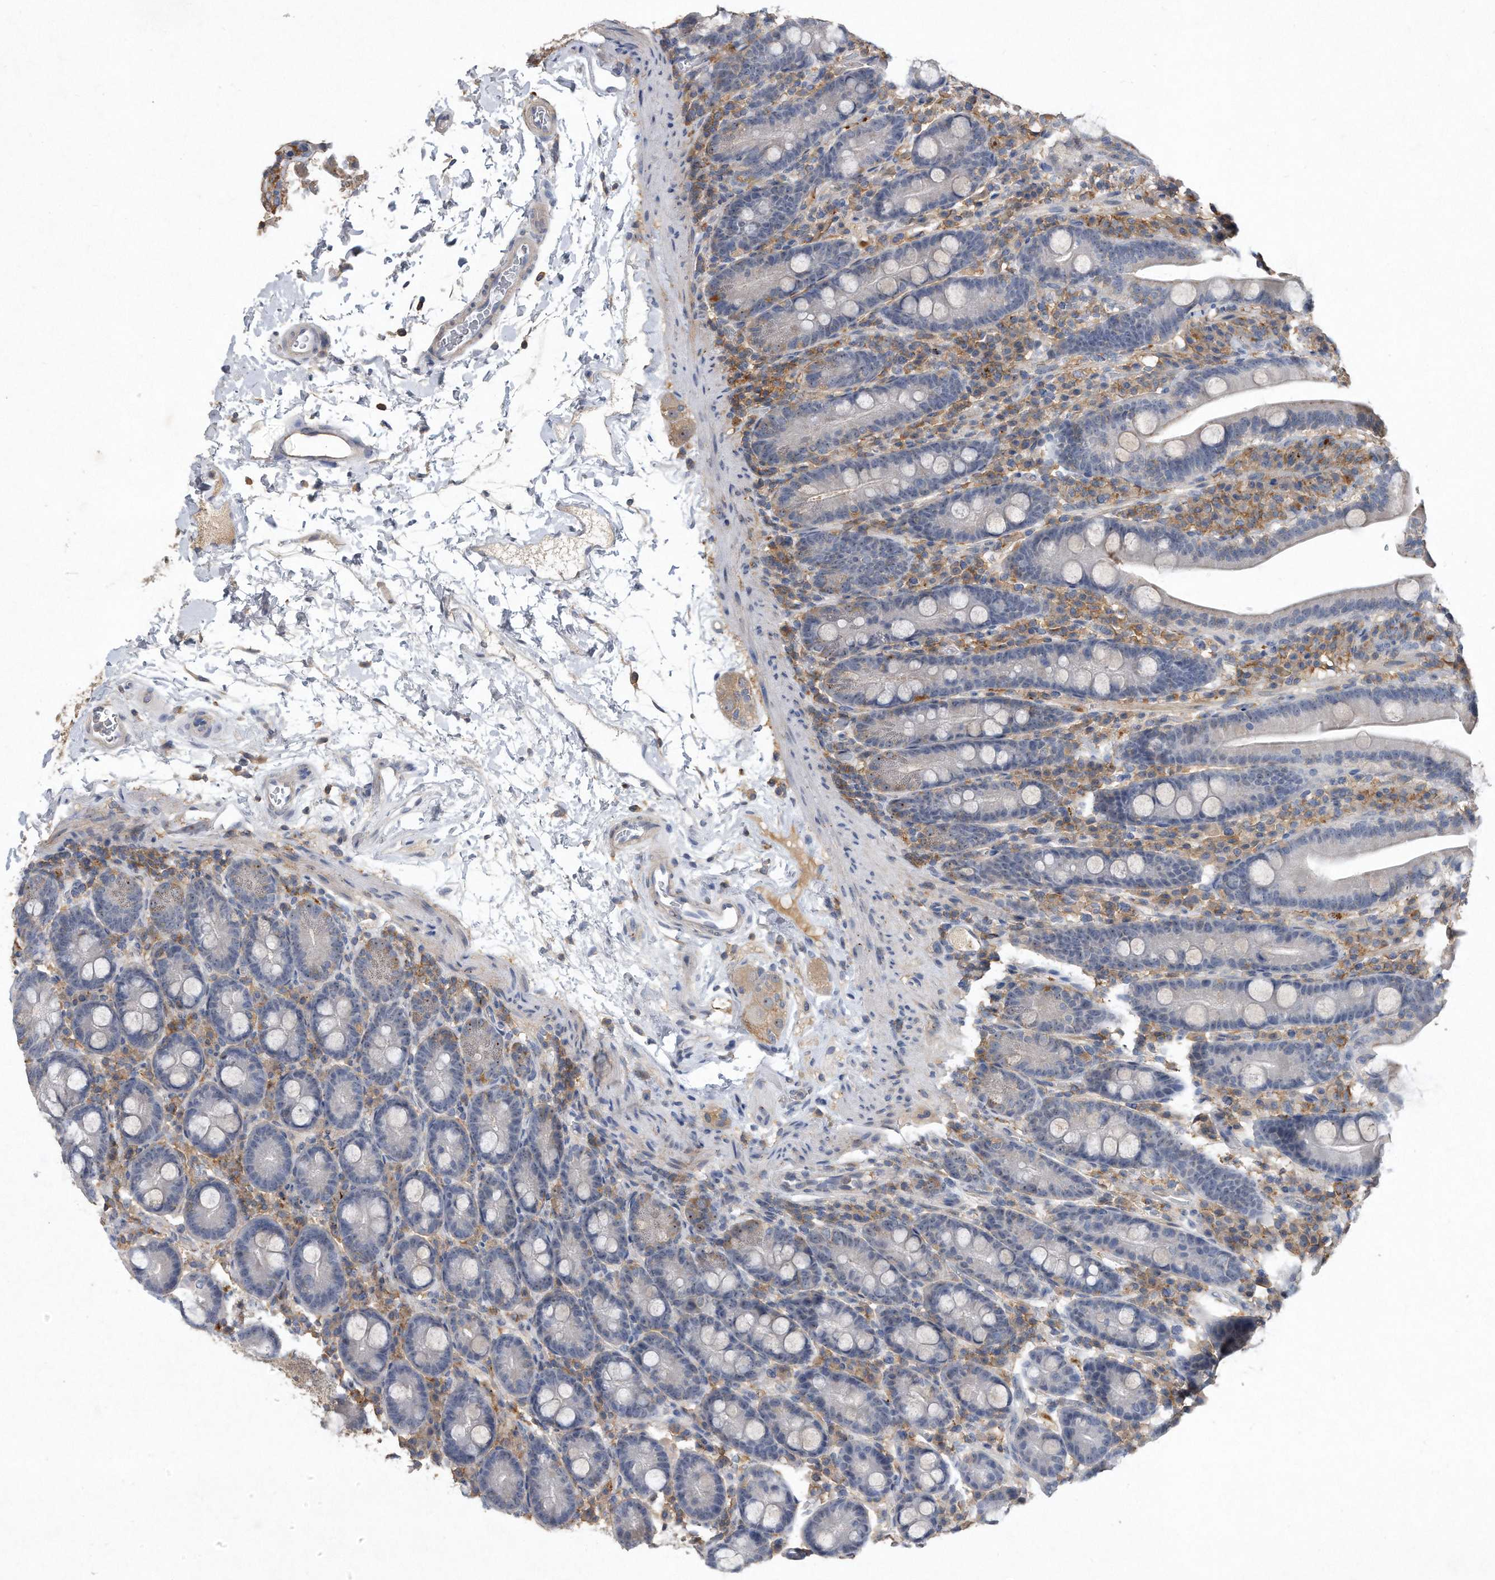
{"staining": {"intensity": "weak", "quantity": "<25%", "location": "cytoplasmic/membranous"}, "tissue": "duodenum", "cell_type": "Glandular cells", "image_type": "normal", "snomed": [{"axis": "morphology", "description": "Normal tissue, NOS"}, {"axis": "topography", "description": "Duodenum"}], "caption": "Immunohistochemistry of normal human duodenum reveals no staining in glandular cells.", "gene": "PGBD2", "patient": {"sex": "male", "age": 35}}